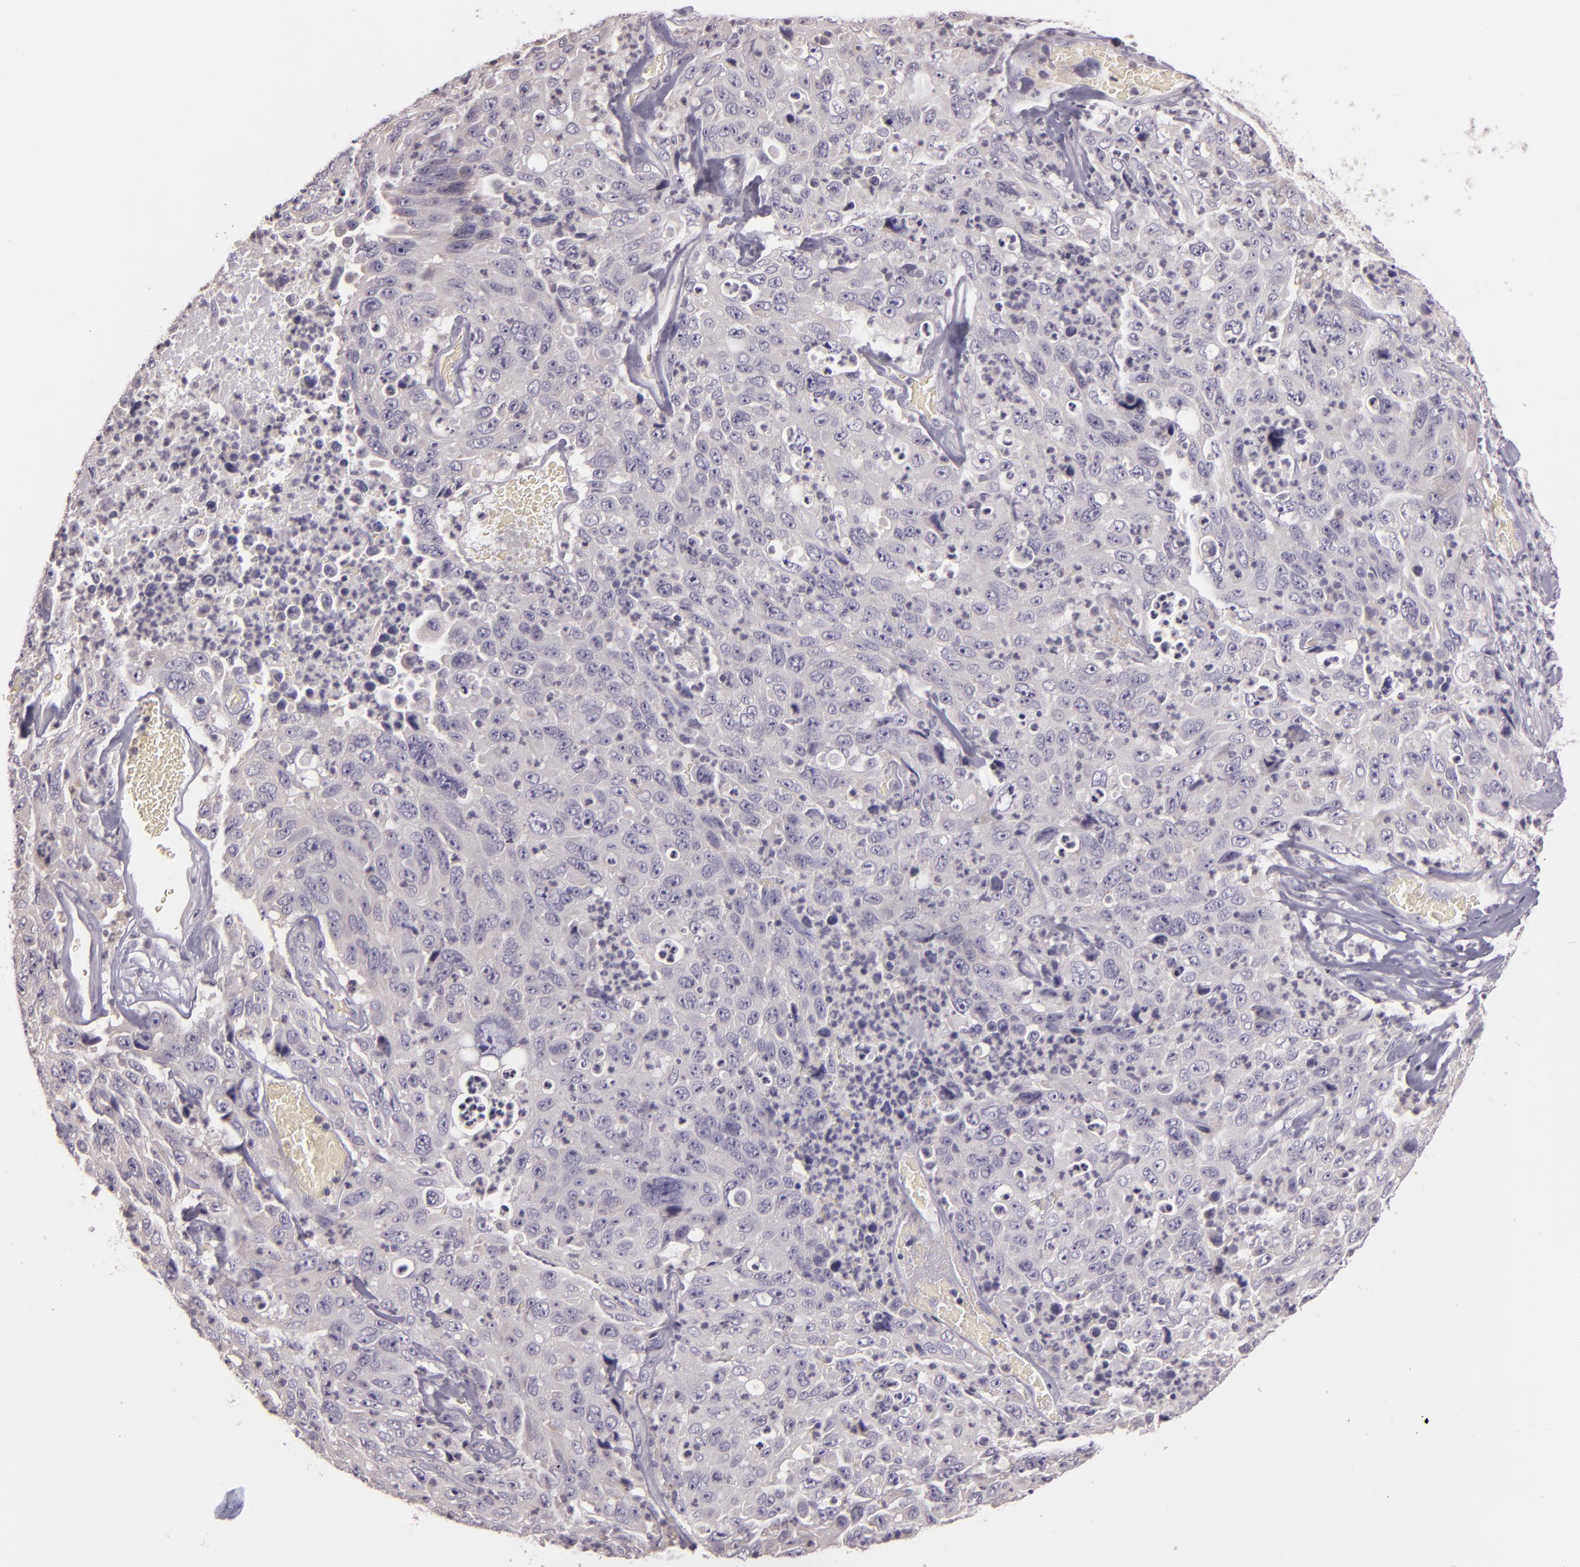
{"staining": {"intensity": "negative", "quantity": "none", "location": "none"}, "tissue": "lung cancer", "cell_type": "Tumor cells", "image_type": "cancer", "snomed": [{"axis": "morphology", "description": "Squamous cell carcinoma, NOS"}, {"axis": "topography", "description": "Lung"}], "caption": "An image of lung cancer stained for a protein demonstrates no brown staining in tumor cells.", "gene": "RALGAPA1", "patient": {"sex": "male", "age": 64}}